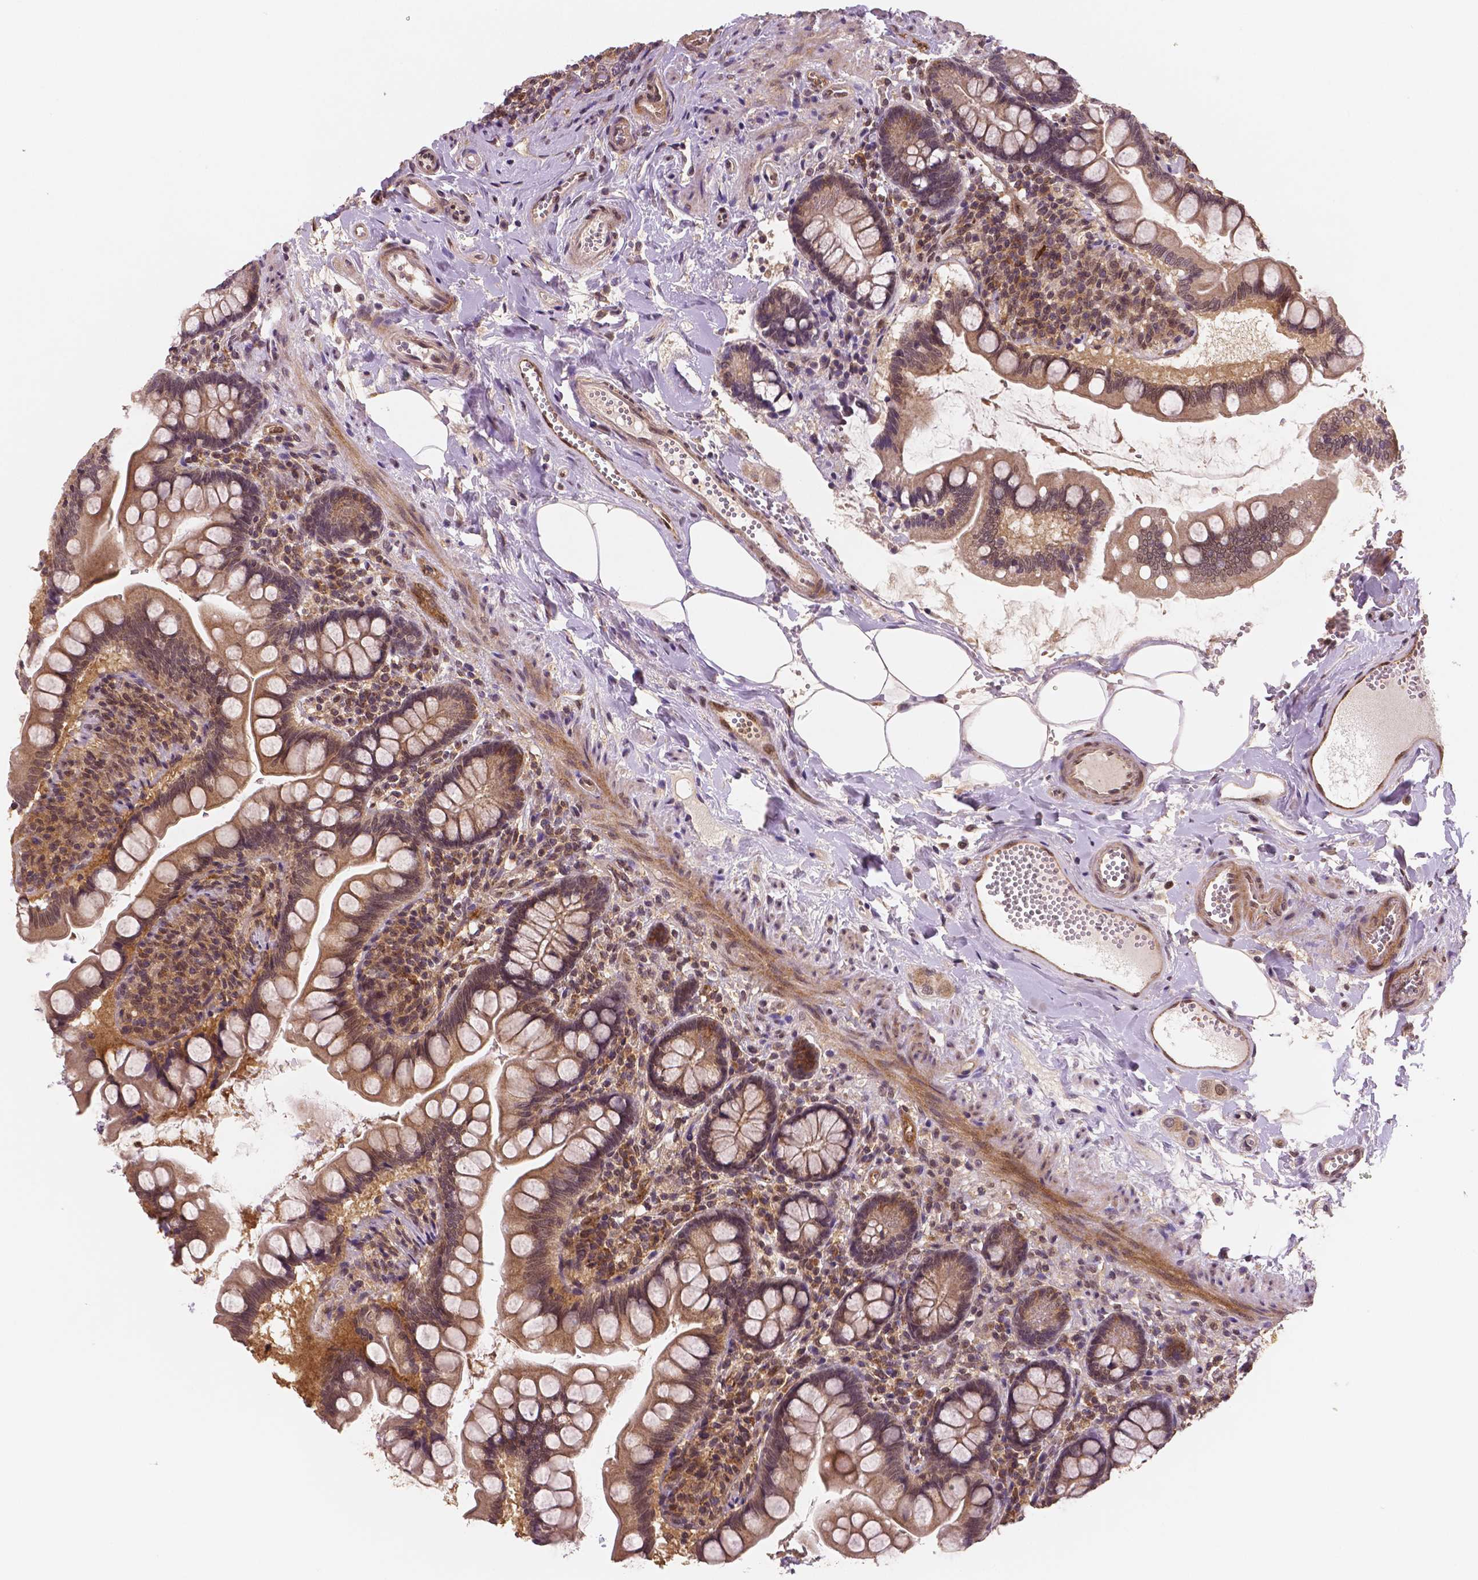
{"staining": {"intensity": "moderate", "quantity": ">75%", "location": "cytoplasmic/membranous"}, "tissue": "small intestine", "cell_type": "Glandular cells", "image_type": "normal", "snomed": [{"axis": "morphology", "description": "Normal tissue, NOS"}, {"axis": "topography", "description": "Small intestine"}], "caption": "Protein staining by immunohistochemistry reveals moderate cytoplasmic/membranous staining in about >75% of glandular cells in normal small intestine.", "gene": "STAT3", "patient": {"sex": "female", "age": 56}}